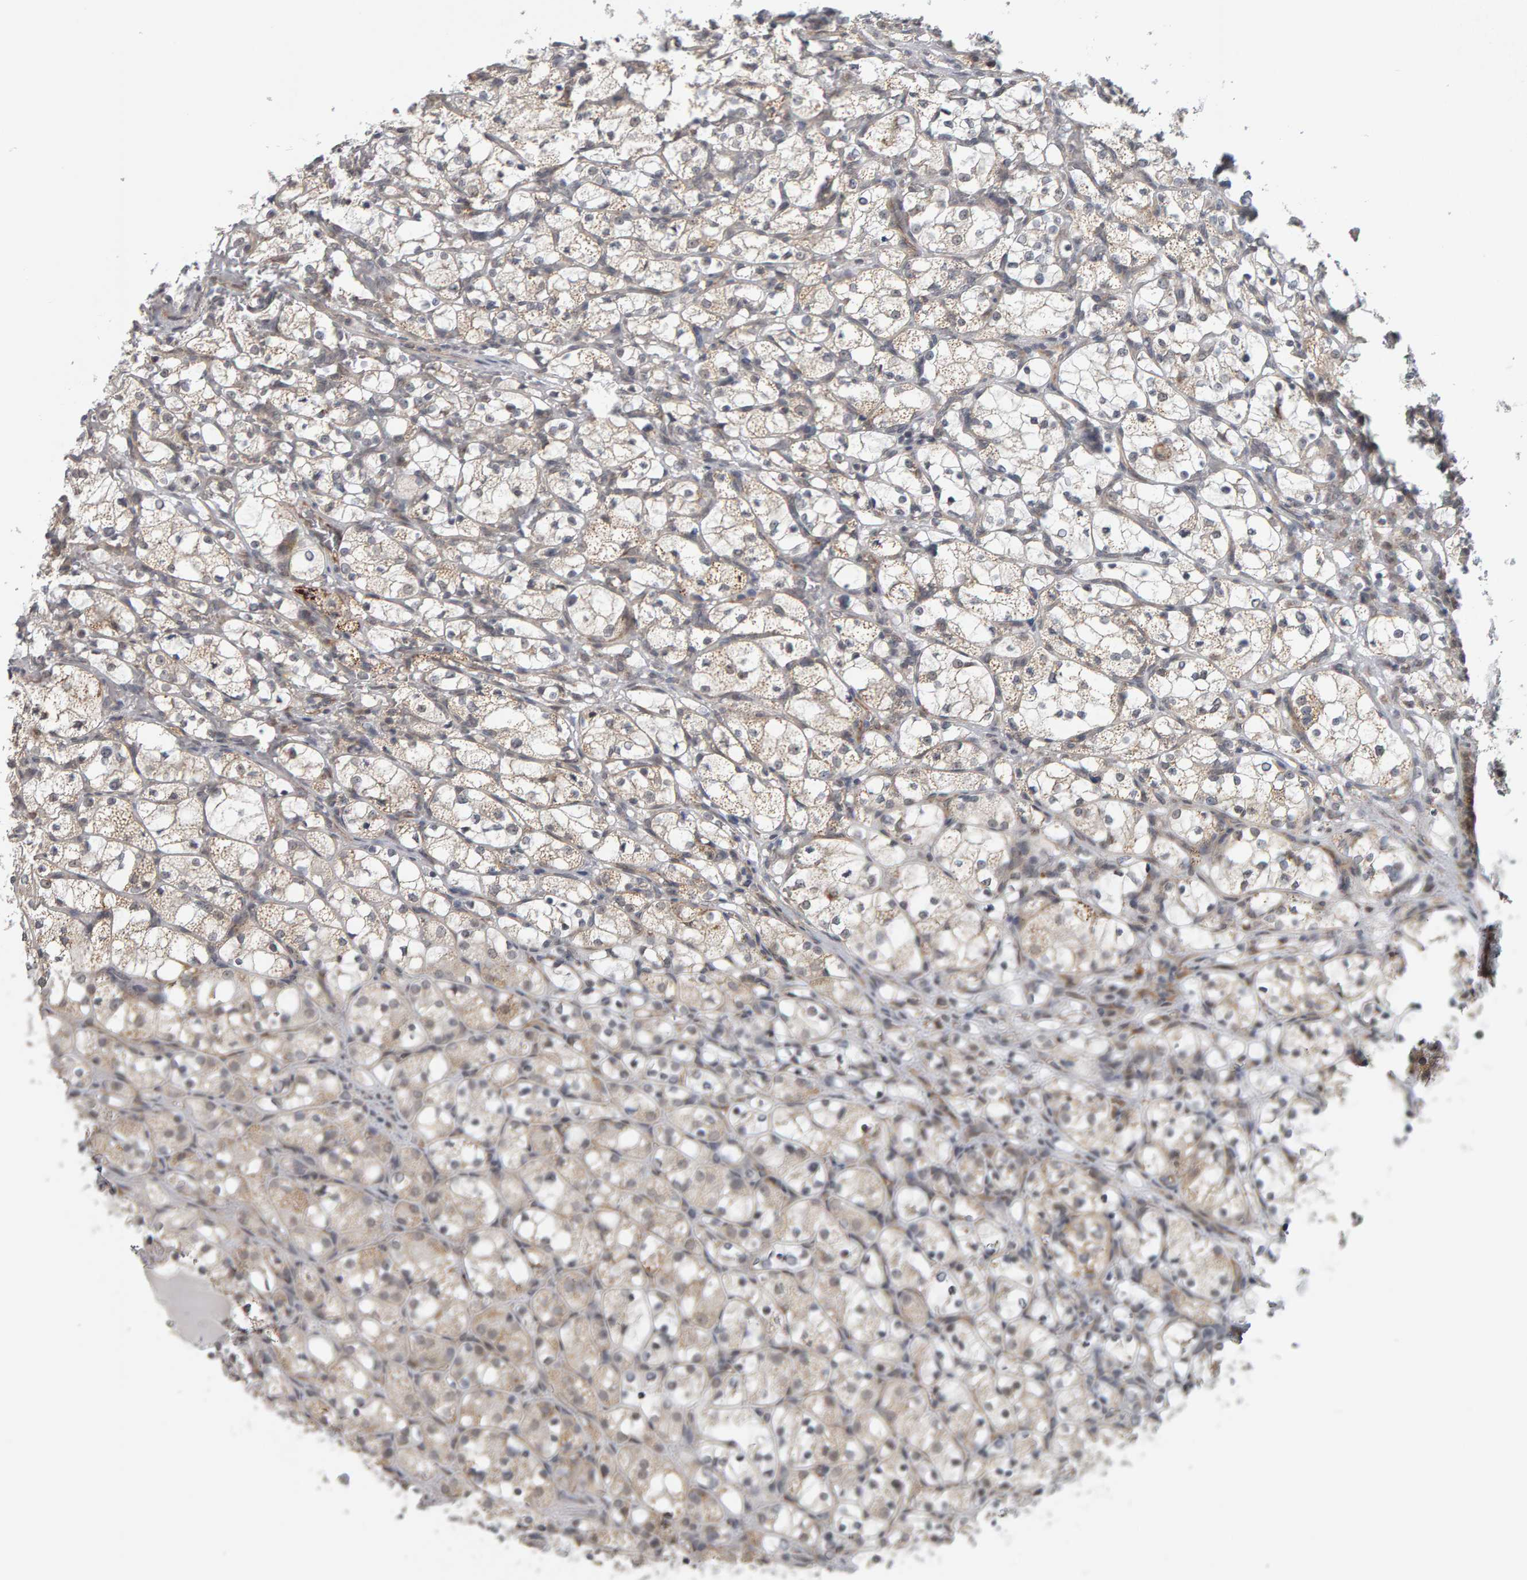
{"staining": {"intensity": "negative", "quantity": "none", "location": "none"}, "tissue": "renal cancer", "cell_type": "Tumor cells", "image_type": "cancer", "snomed": [{"axis": "morphology", "description": "Adenocarcinoma, NOS"}, {"axis": "topography", "description": "Kidney"}], "caption": "Renal adenocarcinoma was stained to show a protein in brown. There is no significant expression in tumor cells.", "gene": "DAP3", "patient": {"sex": "female", "age": 69}}